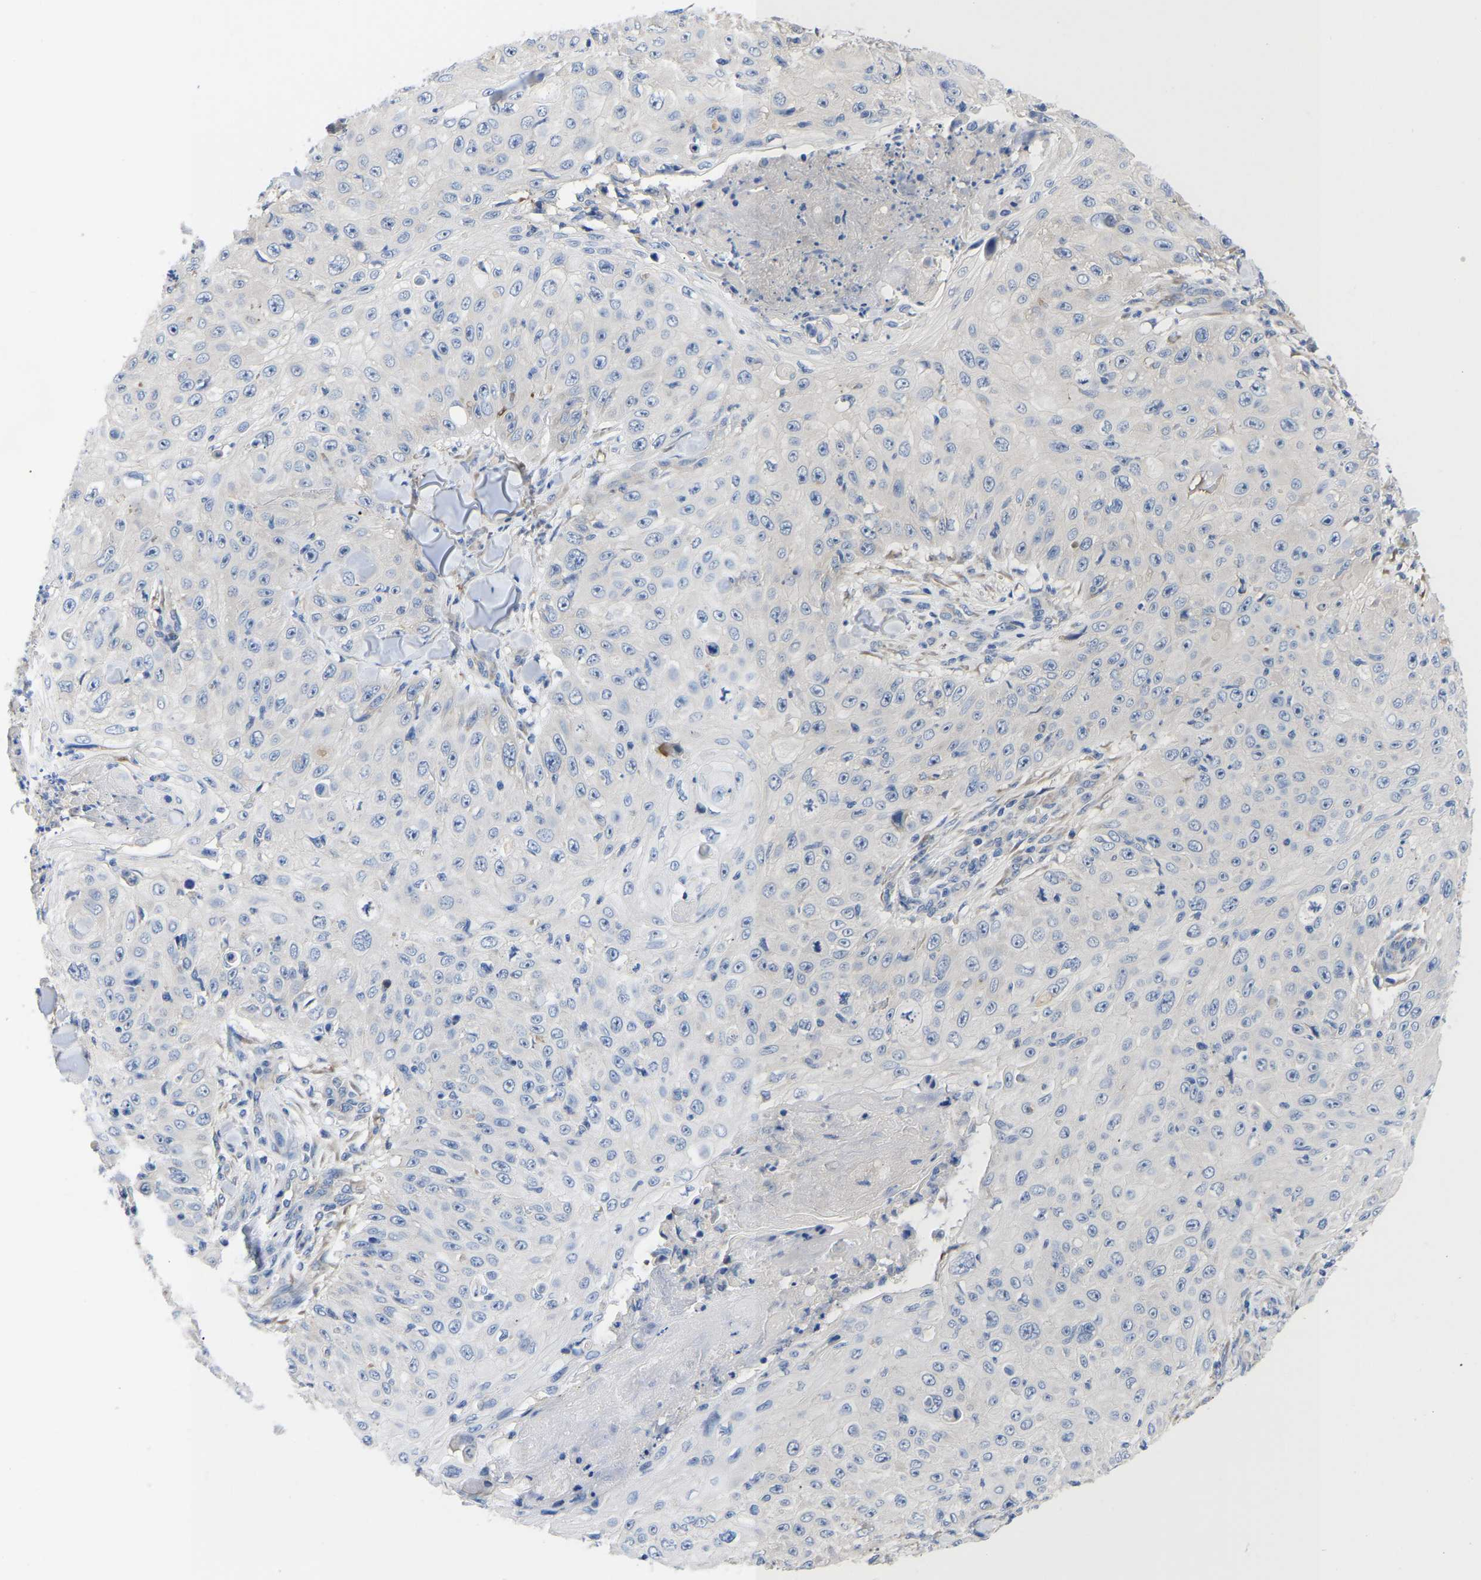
{"staining": {"intensity": "negative", "quantity": "none", "location": "none"}, "tissue": "skin cancer", "cell_type": "Tumor cells", "image_type": "cancer", "snomed": [{"axis": "morphology", "description": "Squamous cell carcinoma, NOS"}, {"axis": "topography", "description": "Skin"}], "caption": "Tumor cells are negative for brown protein staining in squamous cell carcinoma (skin). Nuclei are stained in blue.", "gene": "ABCA10", "patient": {"sex": "male", "age": 86}}